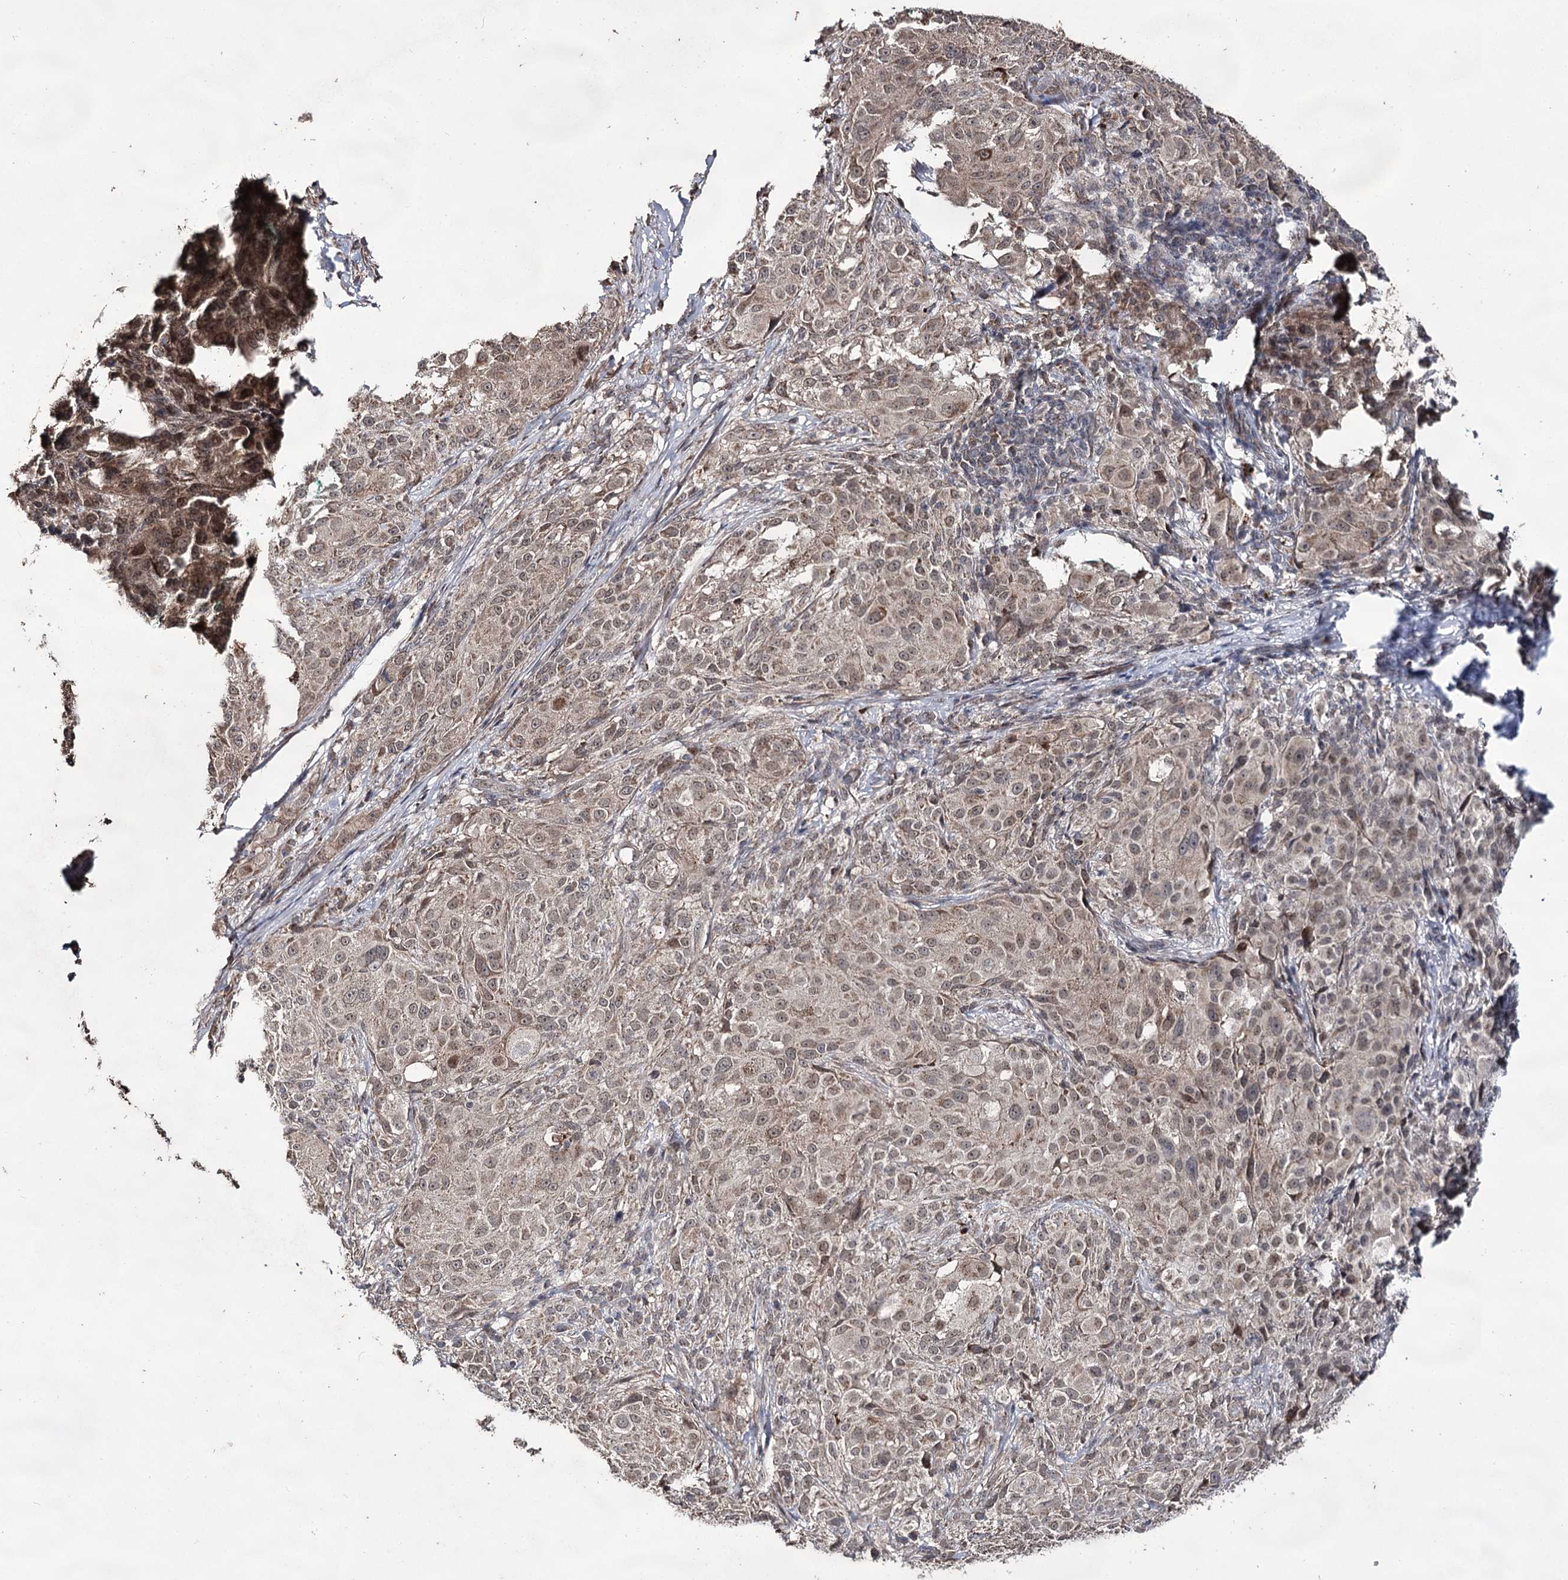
{"staining": {"intensity": "weak", "quantity": ">75%", "location": "cytoplasmic/membranous"}, "tissue": "melanoma", "cell_type": "Tumor cells", "image_type": "cancer", "snomed": [{"axis": "morphology", "description": "Necrosis, NOS"}, {"axis": "morphology", "description": "Malignant melanoma, NOS"}, {"axis": "topography", "description": "Skin"}], "caption": "This image demonstrates IHC staining of malignant melanoma, with low weak cytoplasmic/membranous staining in about >75% of tumor cells.", "gene": "ACTR6", "patient": {"sex": "female", "age": 87}}